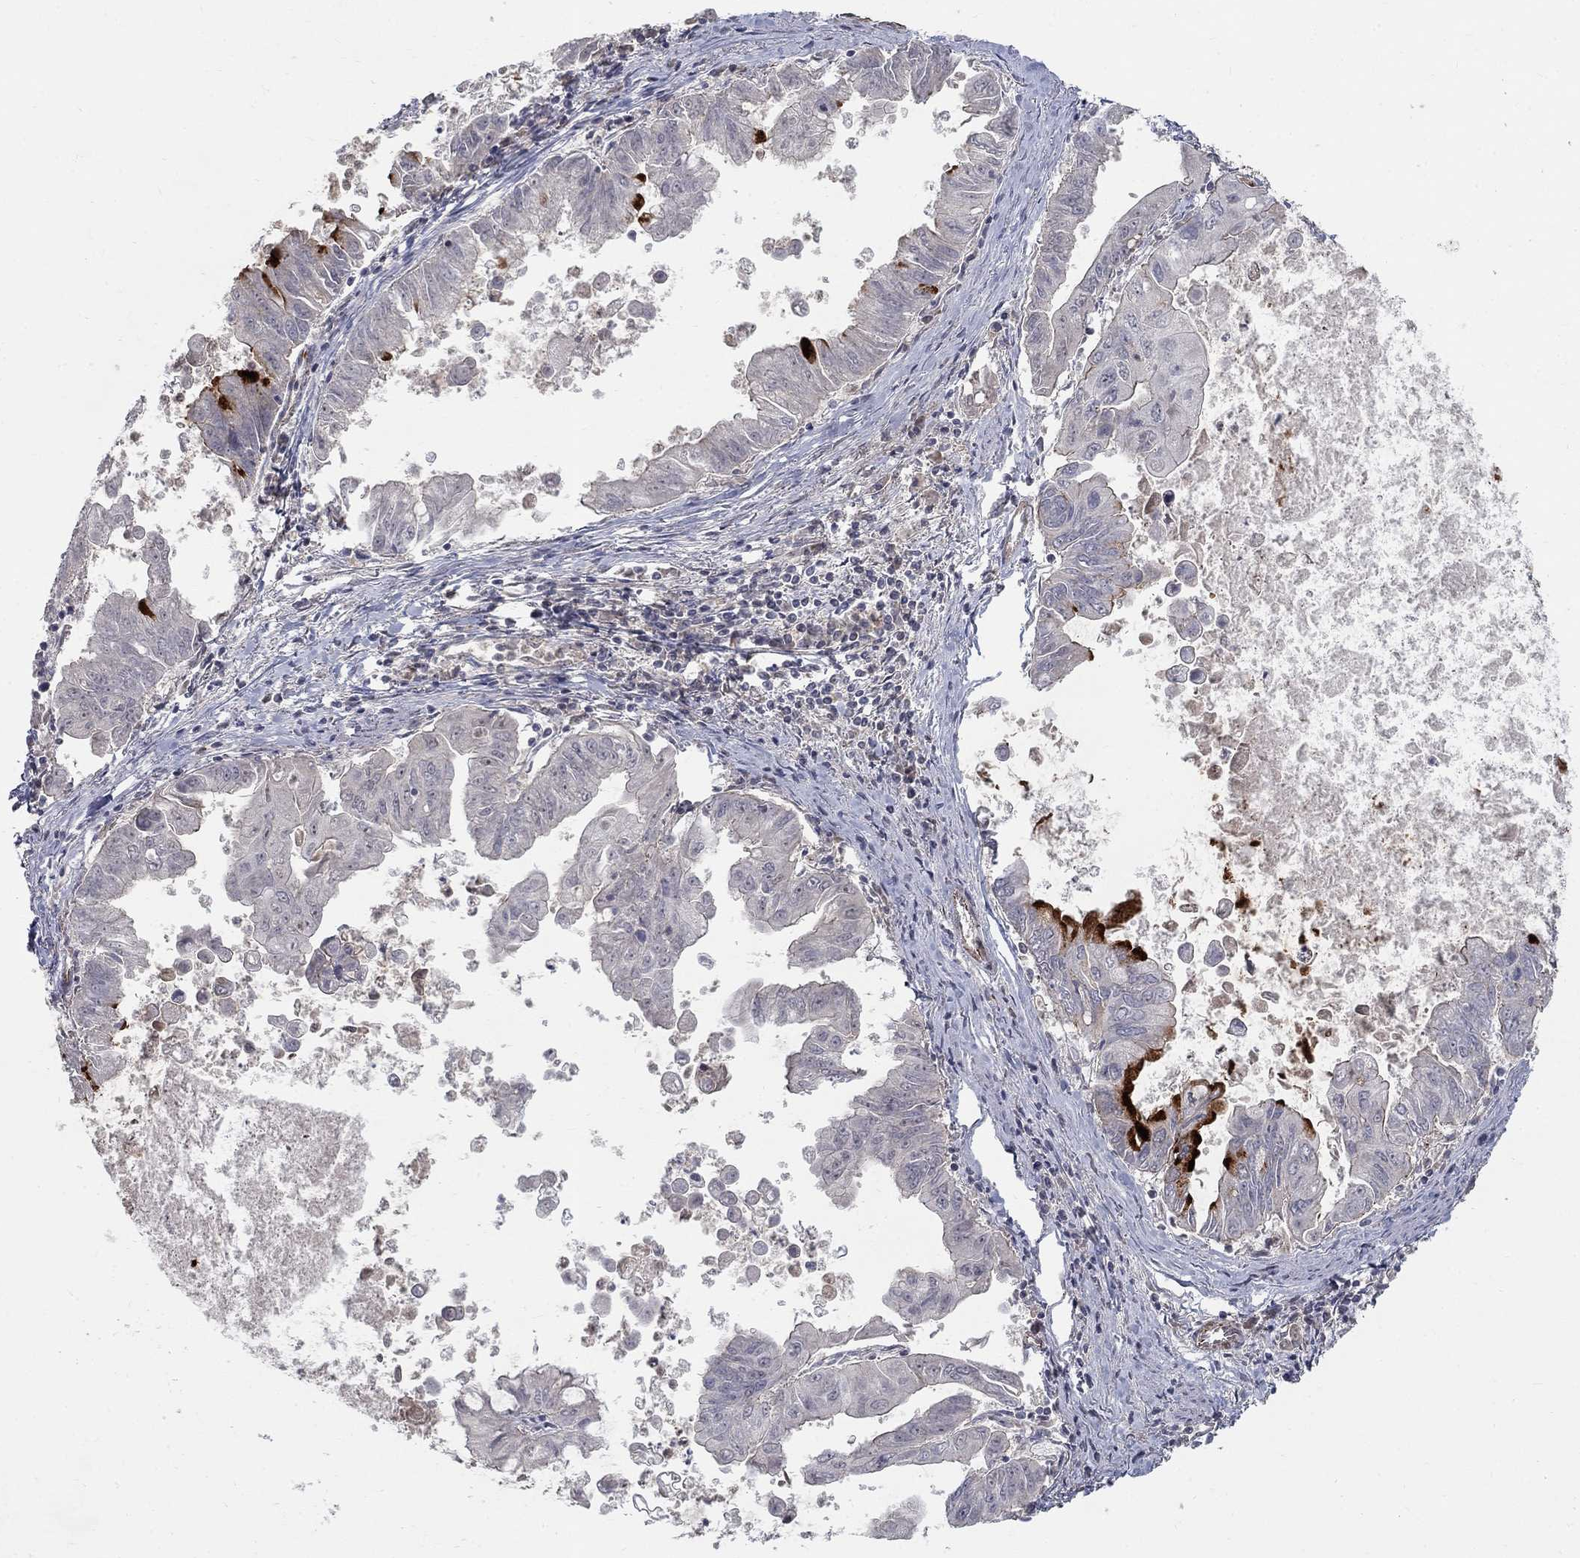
{"staining": {"intensity": "negative", "quantity": "none", "location": "none"}, "tissue": "stomach cancer", "cell_type": "Tumor cells", "image_type": "cancer", "snomed": [{"axis": "morphology", "description": "Adenocarcinoma, NOS"}, {"axis": "topography", "description": "Stomach, upper"}], "caption": "High power microscopy micrograph of an IHC histopathology image of adenocarcinoma (stomach), revealing no significant positivity in tumor cells. (Immunohistochemistry (ihc), brightfield microscopy, high magnification).", "gene": "MSRA", "patient": {"sex": "male", "age": 80}}